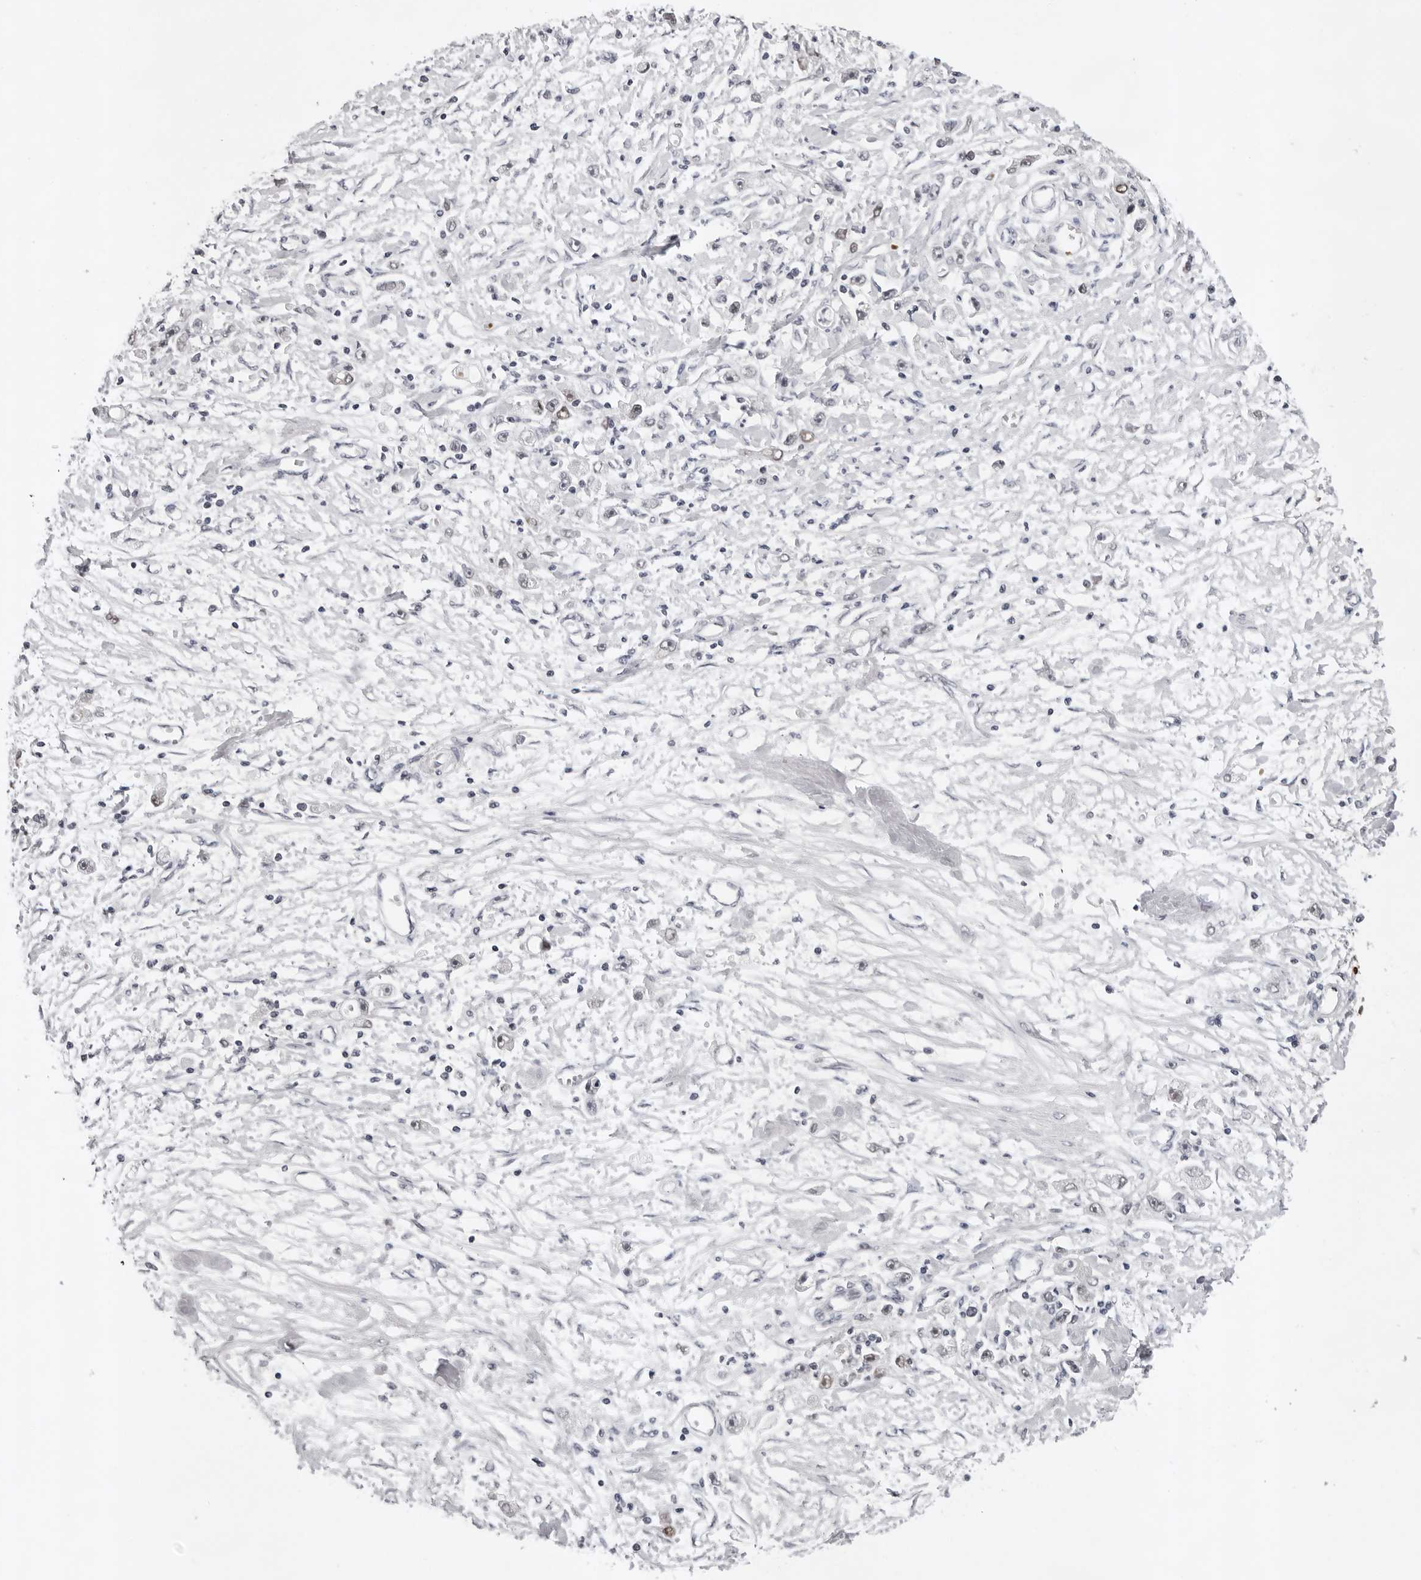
{"staining": {"intensity": "weak", "quantity": "<25%", "location": "nuclear"}, "tissue": "stomach cancer", "cell_type": "Tumor cells", "image_type": "cancer", "snomed": [{"axis": "morphology", "description": "Adenocarcinoma, NOS"}, {"axis": "topography", "description": "Stomach"}], "caption": "This is a micrograph of immunohistochemistry staining of adenocarcinoma (stomach), which shows no staining in tumor cells. (Brightfield microscopy of DAB (3,3'-diaminobenzidine) IHC at high magnification).", "gene": "USP1", "patient": {"sex": "female", "age": 59}}